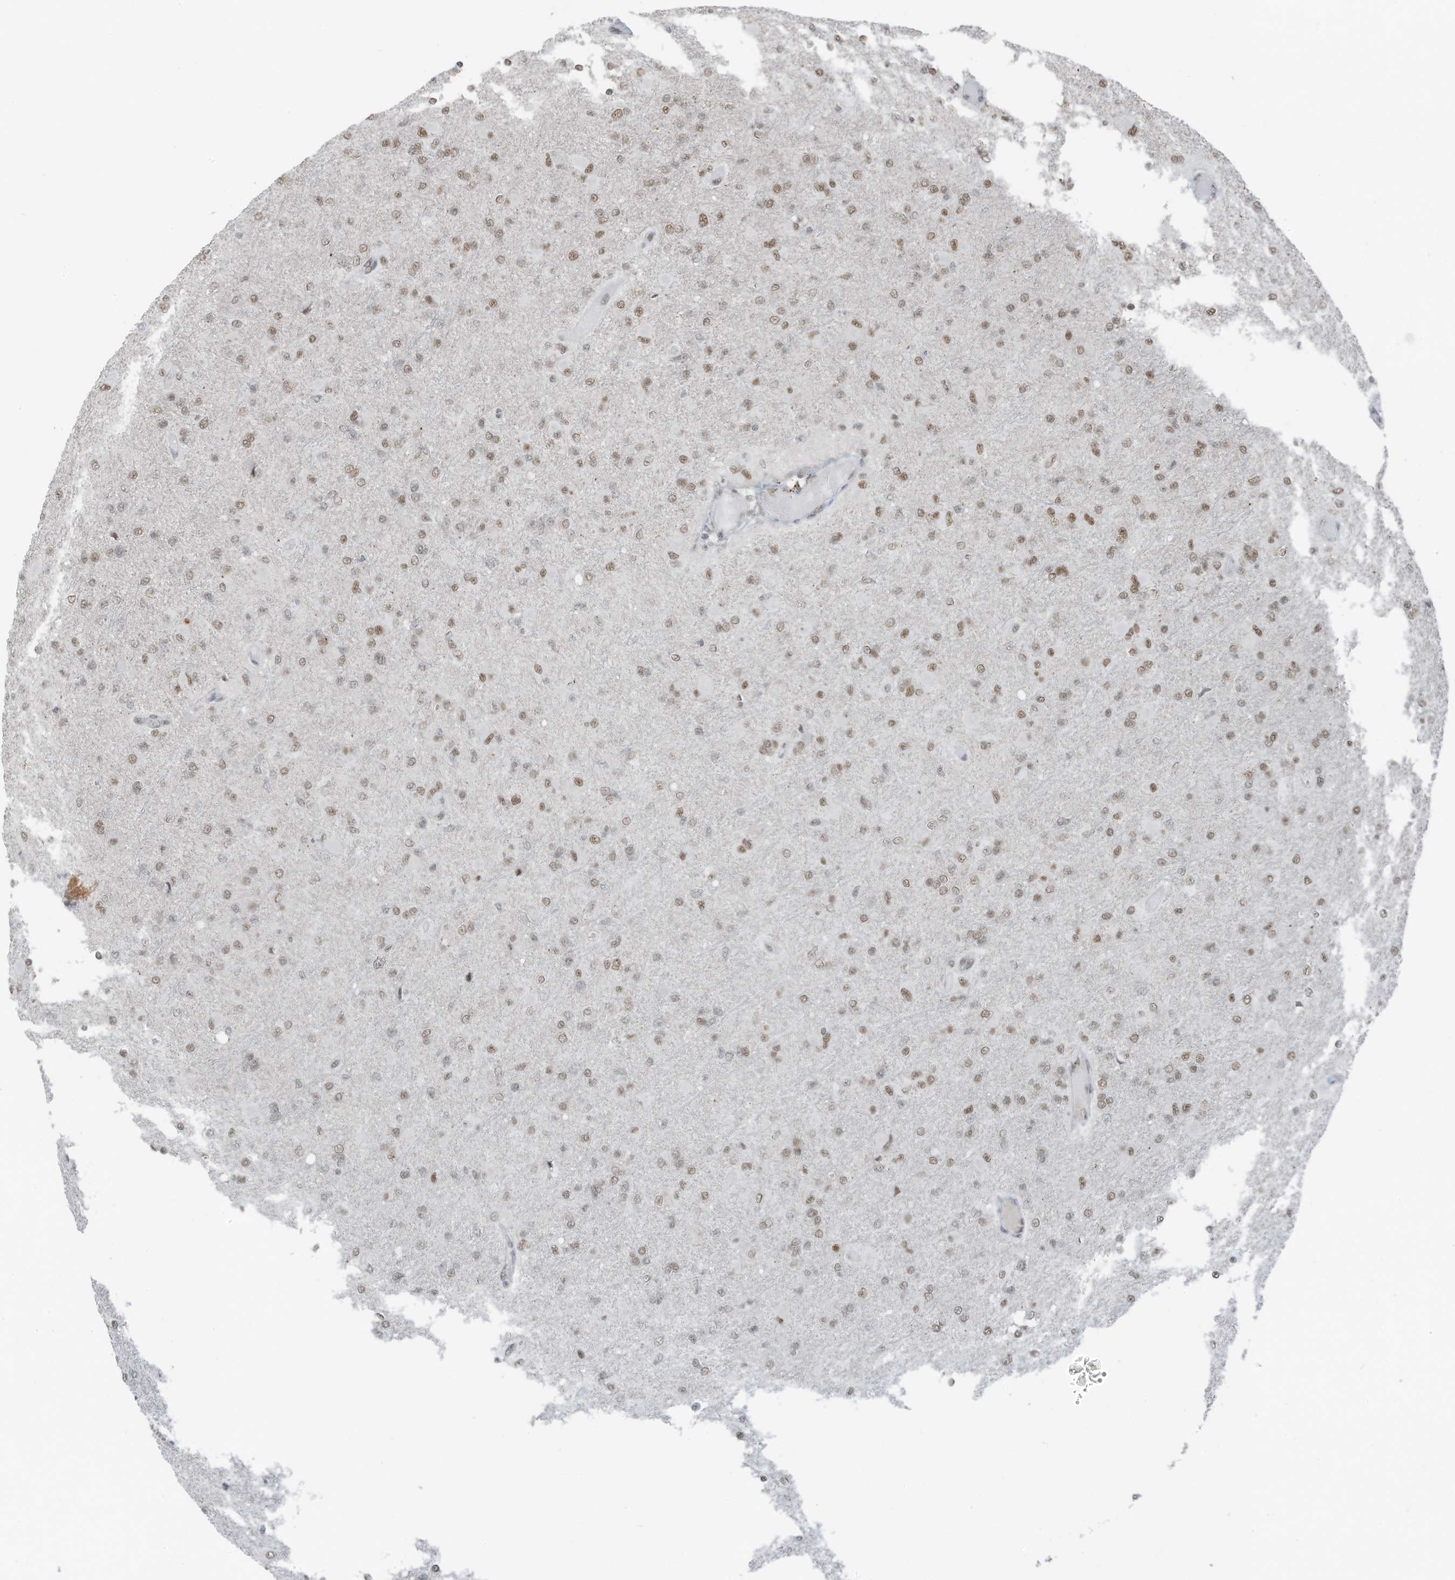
{"staining": {"intensity": "weak", "quantity": ">75%", "location": "nuclear"}, "tissue": "glioma", "cell_type": "Tumor cells", "image_type": "cancer", "snomed": [{"axis": "morphology", "description": "Glioma, malignant, High grade"}, {"axis": "topography", "description": "Cerebral cortex"}], "caption": "Immunohistochemical staining of malignant glioma (high-grade) shows low levels of weak nuclear positivity in about >75% of tumor cells.", "gene": "WRNIP1", "patient": {"sex": "female", "age": 36}}